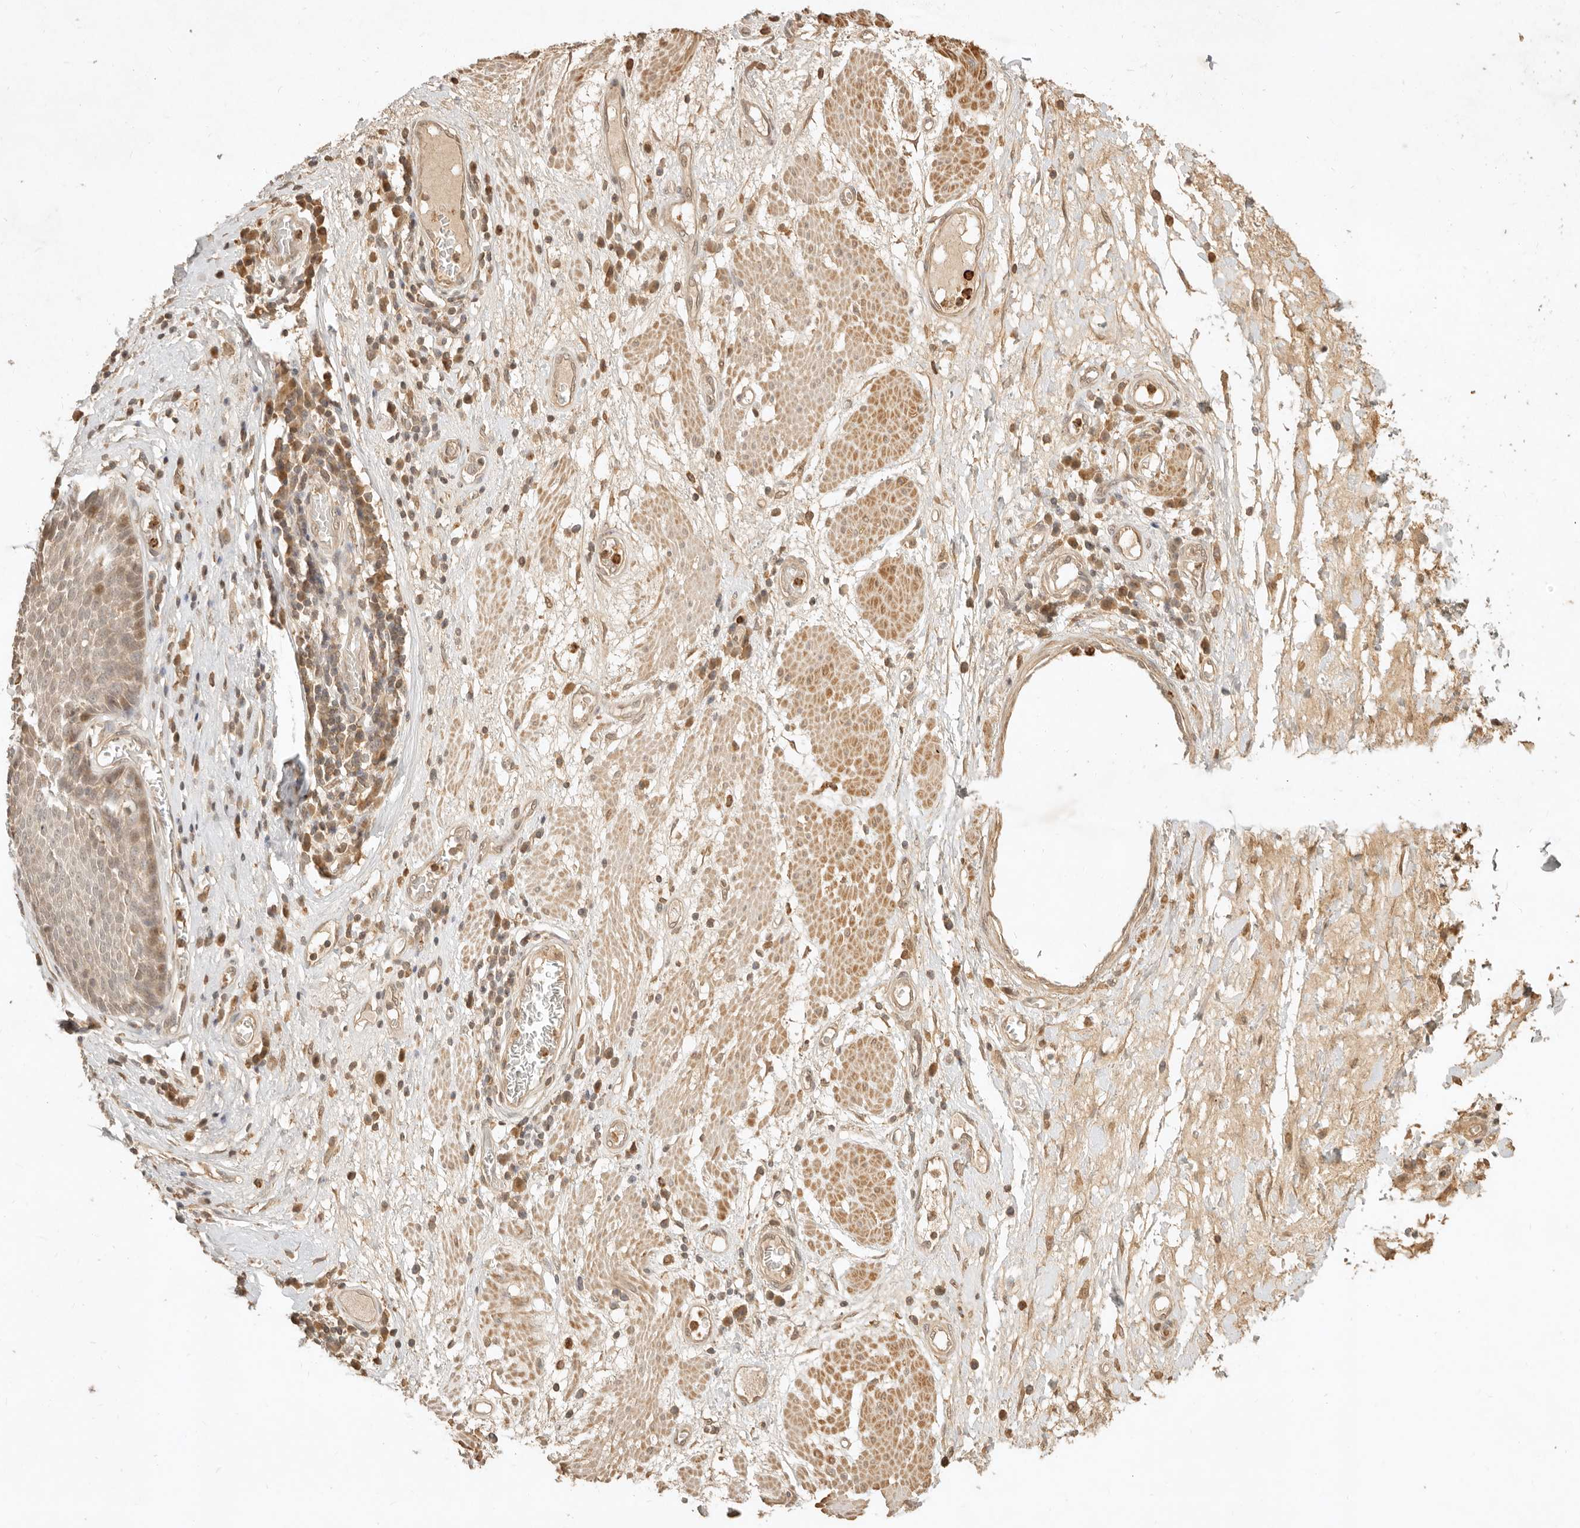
{"staining": {"intensity": "moderate", "quantity": "<25%", "location": "cytoplasmic/membranous,nuclear"}, "tissue": "esophagus", "cell_type": "Squamous epithelial cells", "image_type": "normal", "snomed": [{"axis": "morphology", "description": "Normal tissue, NOS"}, {"axis": "morphology", "description": "Adenocarcinoma, NOS"}, {"axis": "topography", "description": "Esophagus"}], "caption": "Protein positivity by immunohistochemistry exhibits moderate cytoplasmic/membranous,nuclear expression in about <25% of squamous epithelial cells in benign esophagus.", "gene": "KIF2B", "patient": {"sex": "male", "age": 62}}